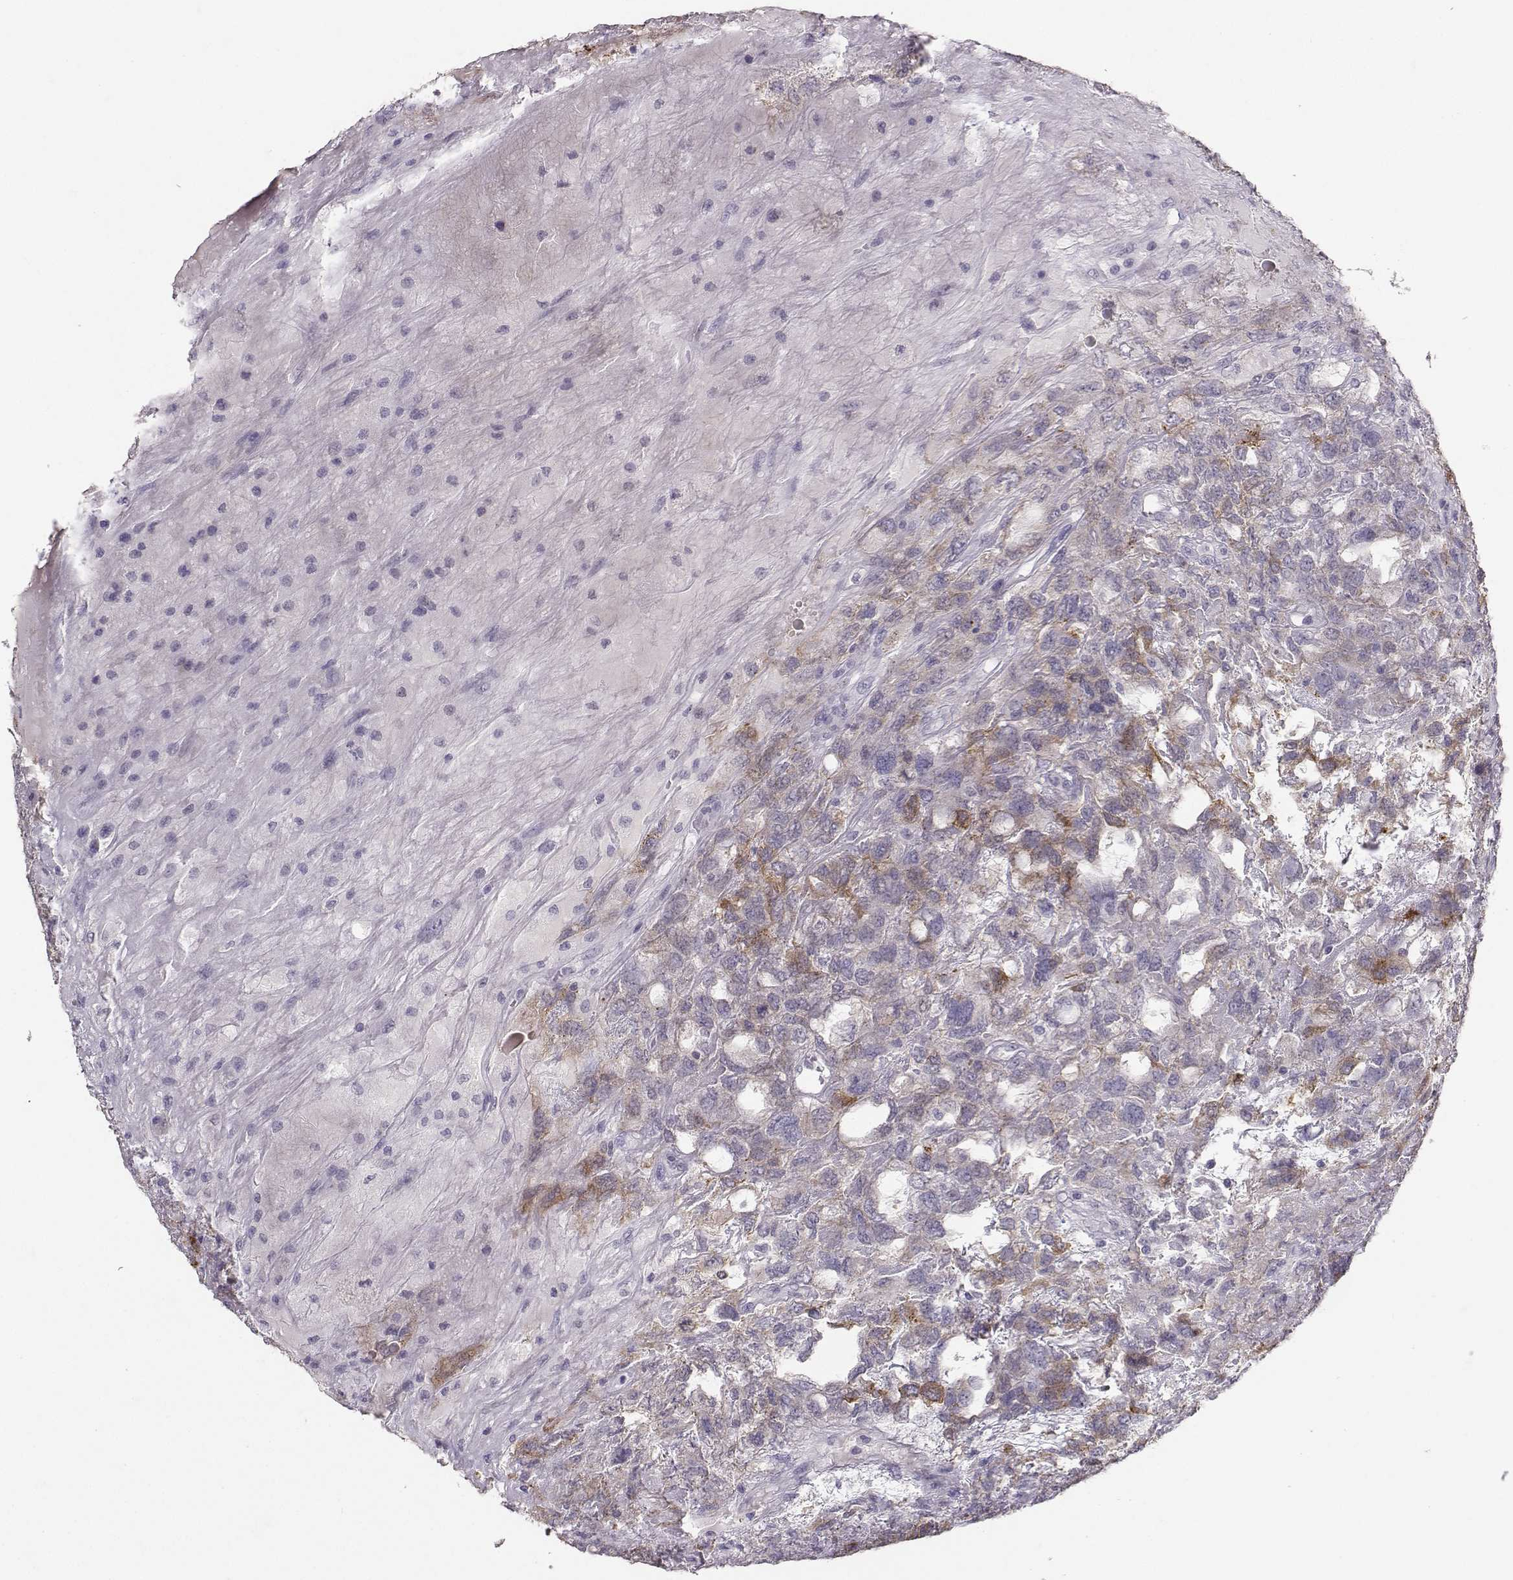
{"staining": {"intensity": "moderate", "quantity": "<25%", "location": "cytoplasmic/membranous"}, "tissue": "testis cancer", "cell_type": "Tumor cells", "image_type": "cancer", "snomed": [{"axis": "morphology", "description": "Seminoma, NOS"}, {"axis": "topography", "description": "Testis"}], "caption": "Seminoma (testis) tissue exhibits moderate cytoplasmic/membranous positivity in about <25% of tumor cells, visualized by immunohistochemistry.", "gene": "PKP2", "patient": {"sex": "male", "age": 52}}